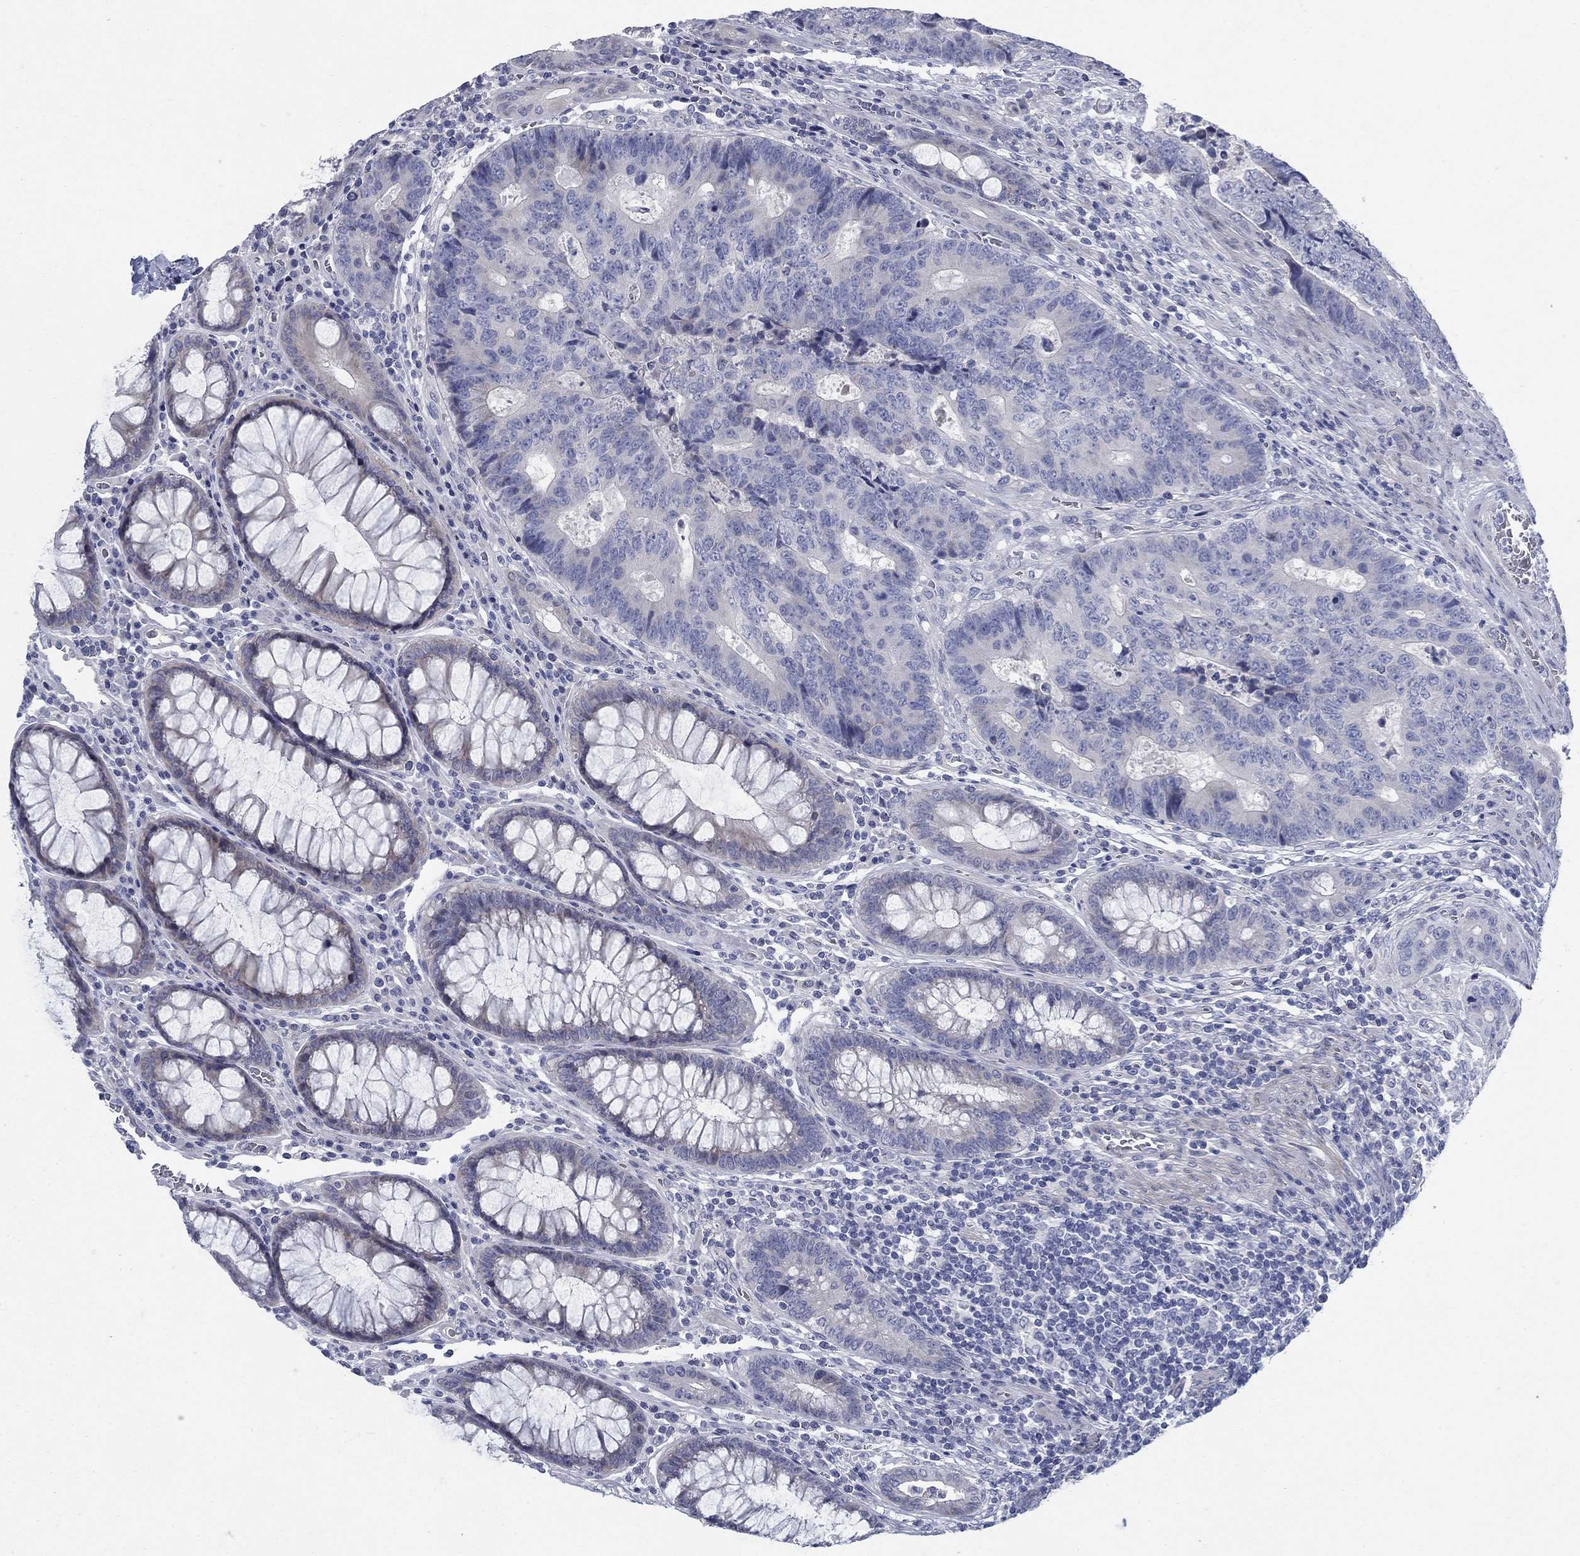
{"staining": {"intensity": "negative", "quantity": "none", "location": "none"}, "tissue": "colorectal cancer", "cell_type": "Tumor cells", "image_type": "cancer", "snomed": [{"axis": "morphology", "description": "Adenocarcinoma, NOS"}, {"axis": "topography", "description": "Colon"}], "caption": "A high-resolution histopathology image shows immunohistochemistry (IHC) staining of colorectal cancer, which shows no significant staining in tumor cells.", "gene": "DNER", "patient": {"sex": "female", "age": 48}}